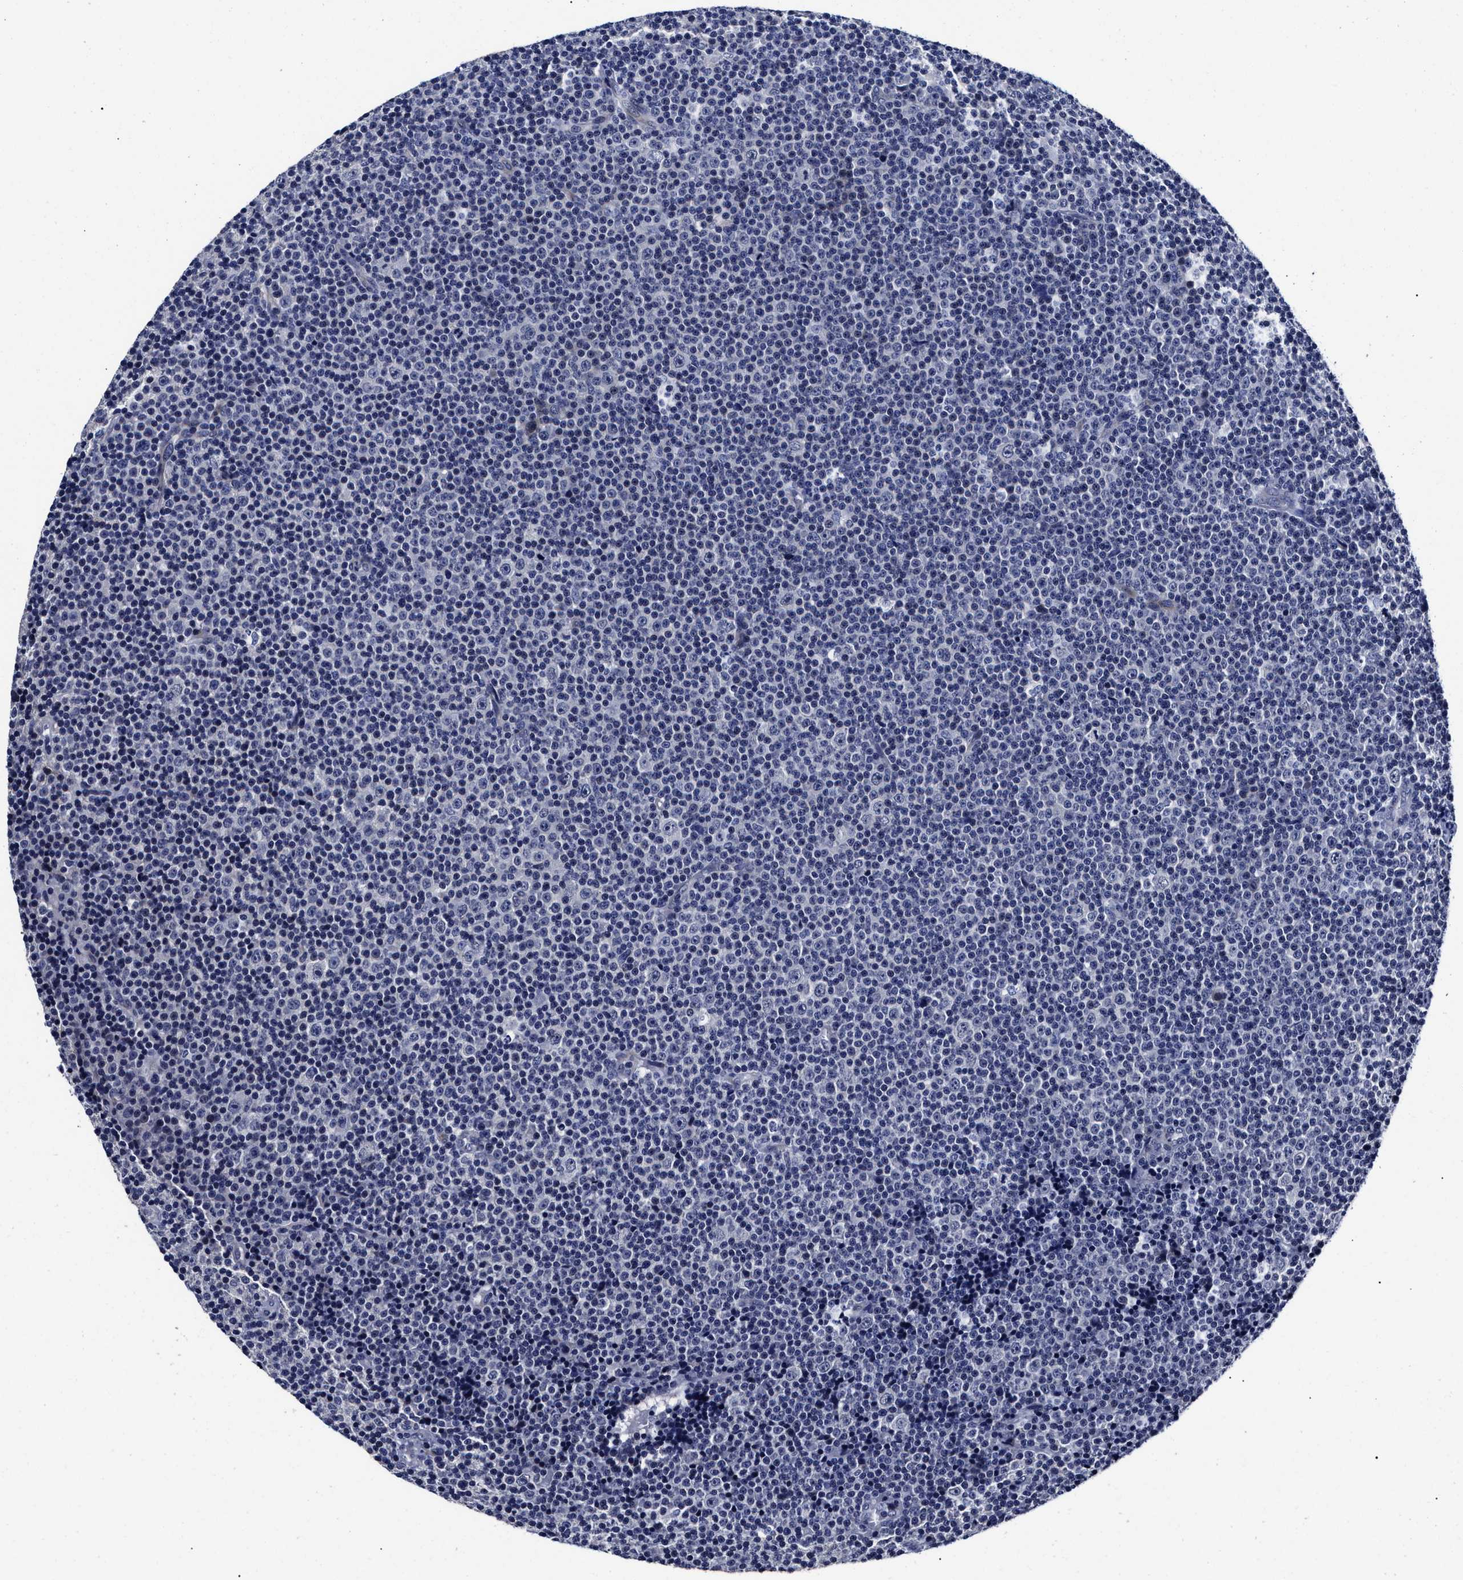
{"staining": {"intensity": "negative", "quantity": "none", "location": "none"}, "tissue": "lymphoma", "cell_type": "Tumor cells", "image_type": "cancer", "snomed": [{"axis": "morphology", "description": "Malignant lymphoma, non-Hodgkin's type, Low grade"}, {"axis": "topography", "description": "Lymph node"}], "caption": "Tumor cells are negative for brown protein staining in low-grade malignant lymphoma, non-Hodgkin's type.", "gene": "OLFML2A", "patient": {"sex": "female", "age": 67}}